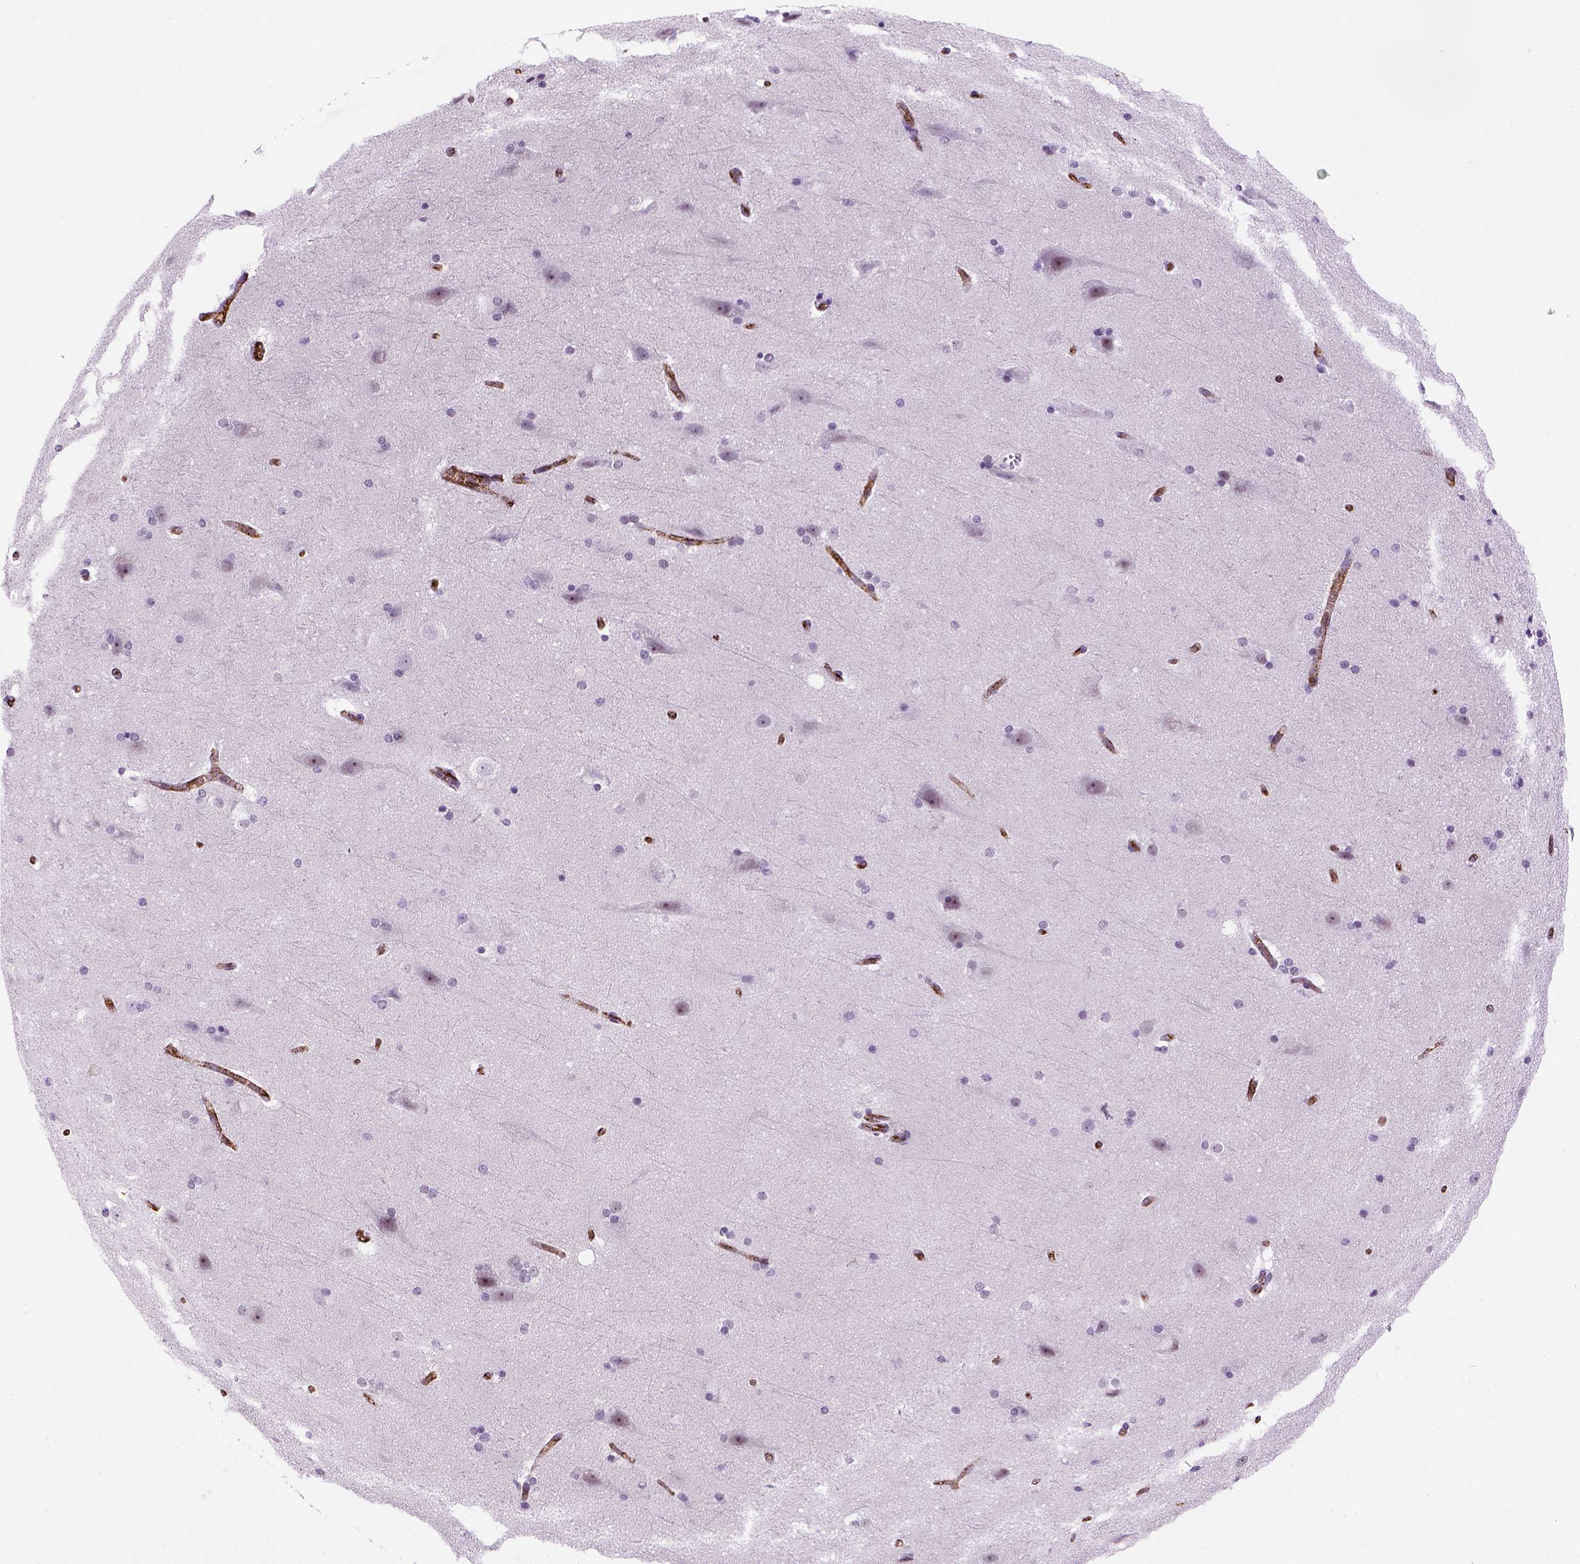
{"staining": {"intensity": "negative", "quantity": "none", "location": "none"}, "tissue": "hippocampus", "cell_type": "Glial cells", "image_type": "normal", "snomed": [{"axis": "morphology", "description": "Normal tissue, NOS"}, {"axis": "topography", "description": "Cerebral cortex"}, {"axis": "topography", "description": "Hippocampus"}], "caption": "Micrograph shows no protein expression in glial cells of normal hippocampus. (DAB IHC with hematoxylin counter stain).", "gene": "VWF", "patient": {"sex": "female", "age": 19}}